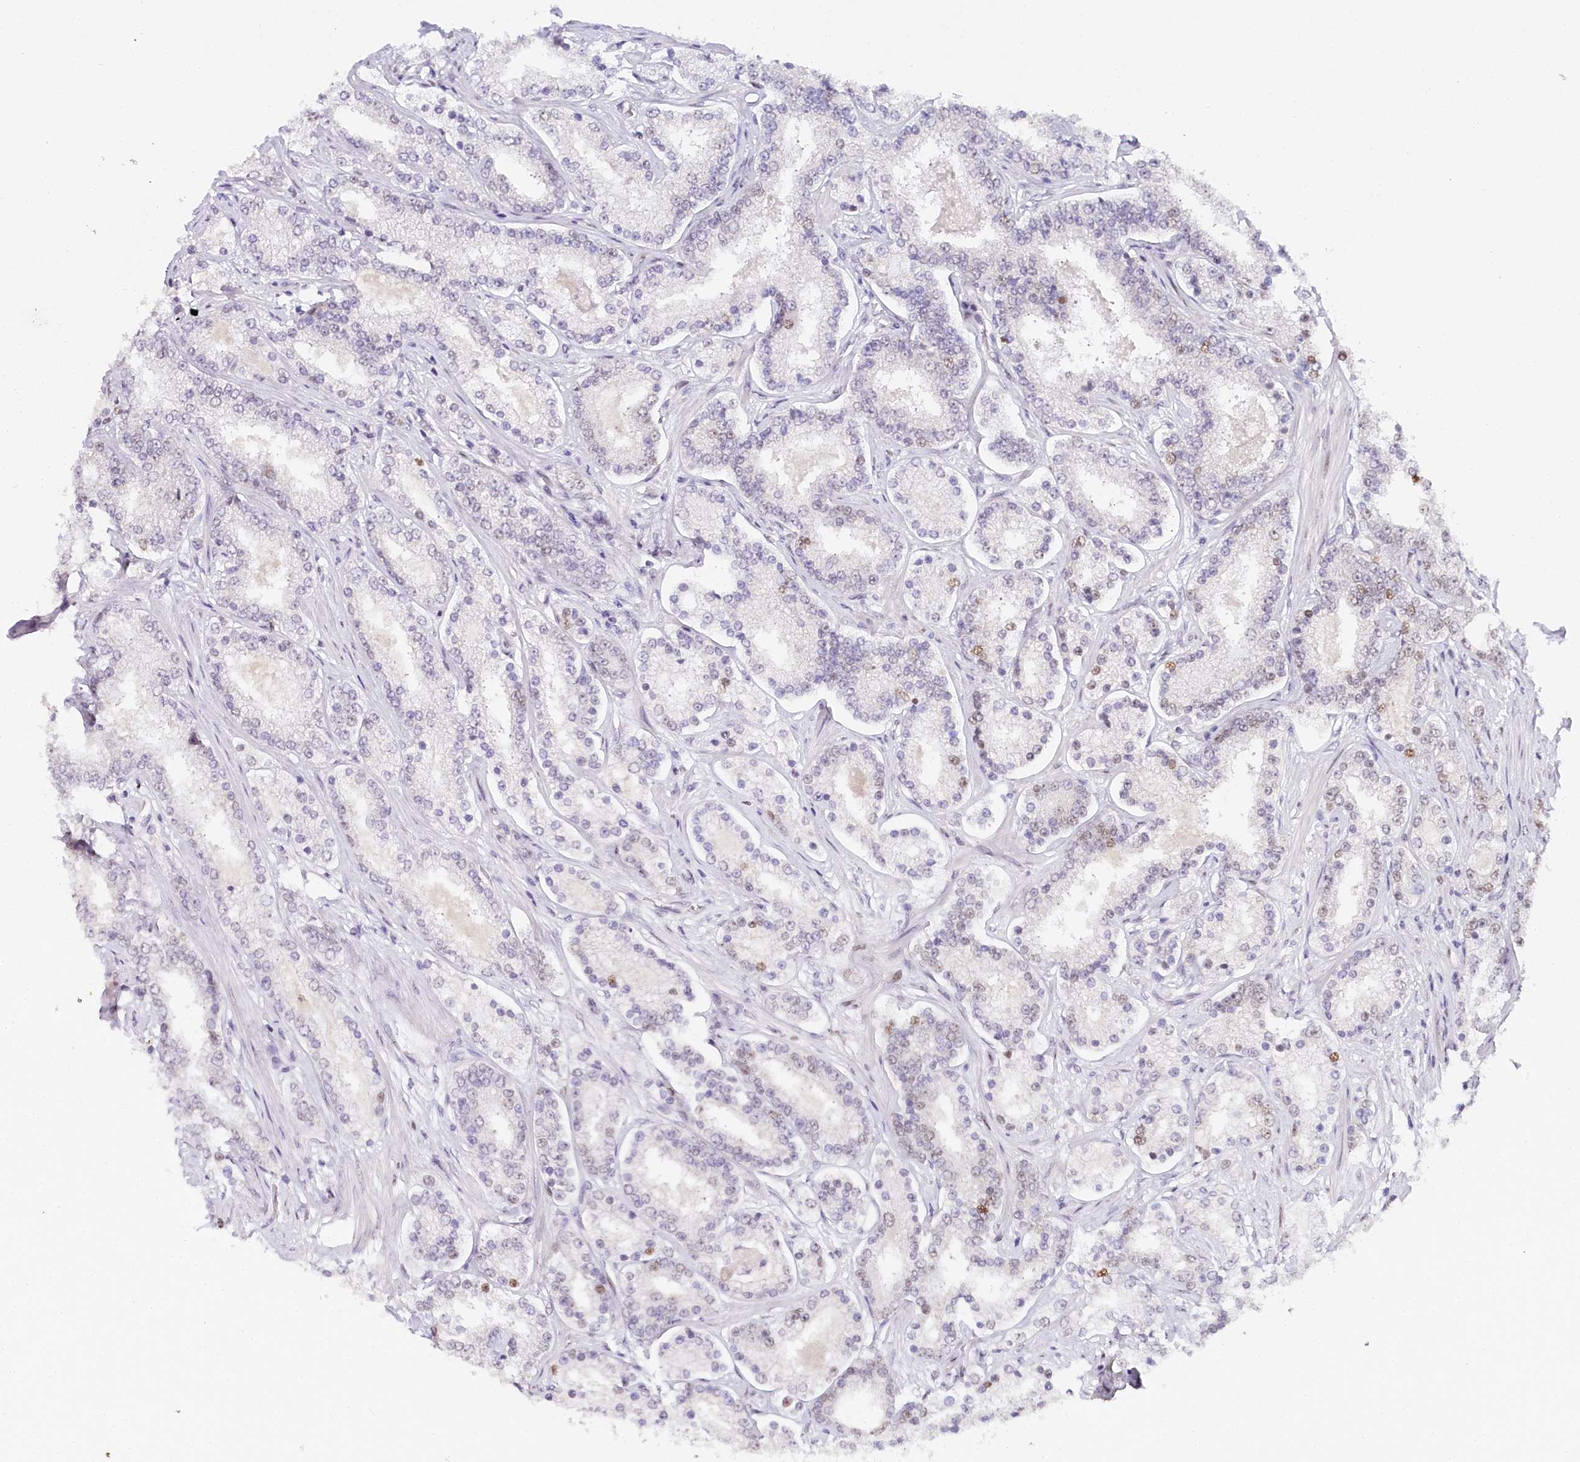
{"staining": {"intensity": "weak", "quantity": "<25%", "location": "nuclear"}, "tissue": "prostate cancer", "cell_type": "Tumor cells", "image_type": "cancer", "snomed": [{"axis": "morphology", "description": "Normal tissue, NOS"}, {"axis": "morphology", "description": "Adenocarcinoma, High grade"}, {"axis": "topography", "description": "Prostate"}], "caption": "This is a micrograph of immunohistochemistry staining of prostate high-grade adenocarcinoma, which shows no staining in tumor cells.", "gene": "TP53", "patient": {"sex": "male", "age": 83}}